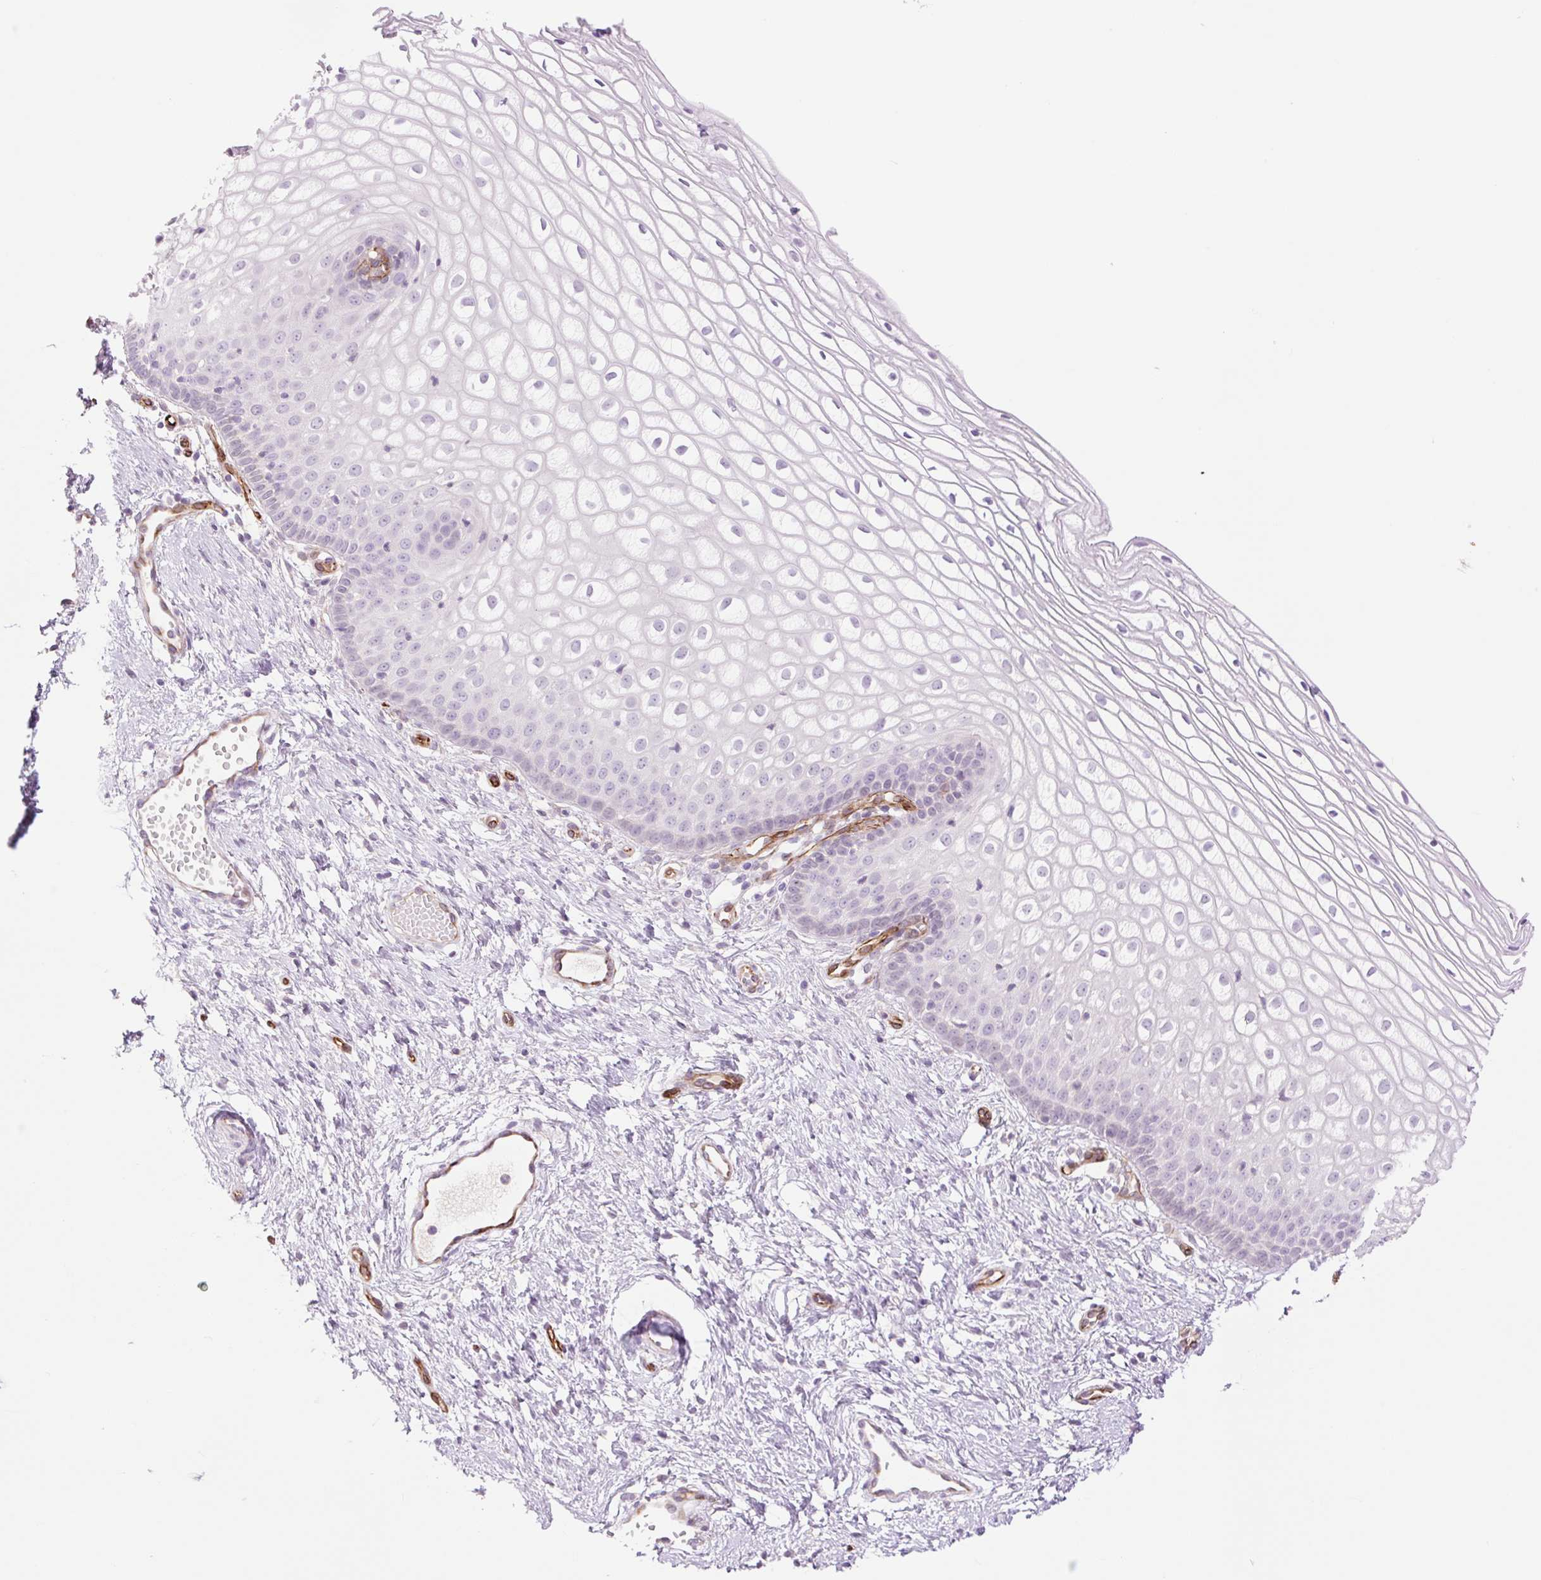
{"staining": {"intensity": "negative", "quantity": "none", "location": "none"}, "tissue": "cervix", "cell_type": "Glandular cells", "image_type": "normal", "snomed": [{"axis": "morphology", "description": "Normal tissue, NOS"}, {"axis": "topography", "description": "Cervix"}], "caption": "Immunohistochemistry micrograph of normal cervix: human cervix stained with DAB (3,3'-diaminobenzidine) demonstrates no significant protein positivity in glandular cells.", "gene": "ZFYVE21", "patient": {"sex": "female", "age": 36}}